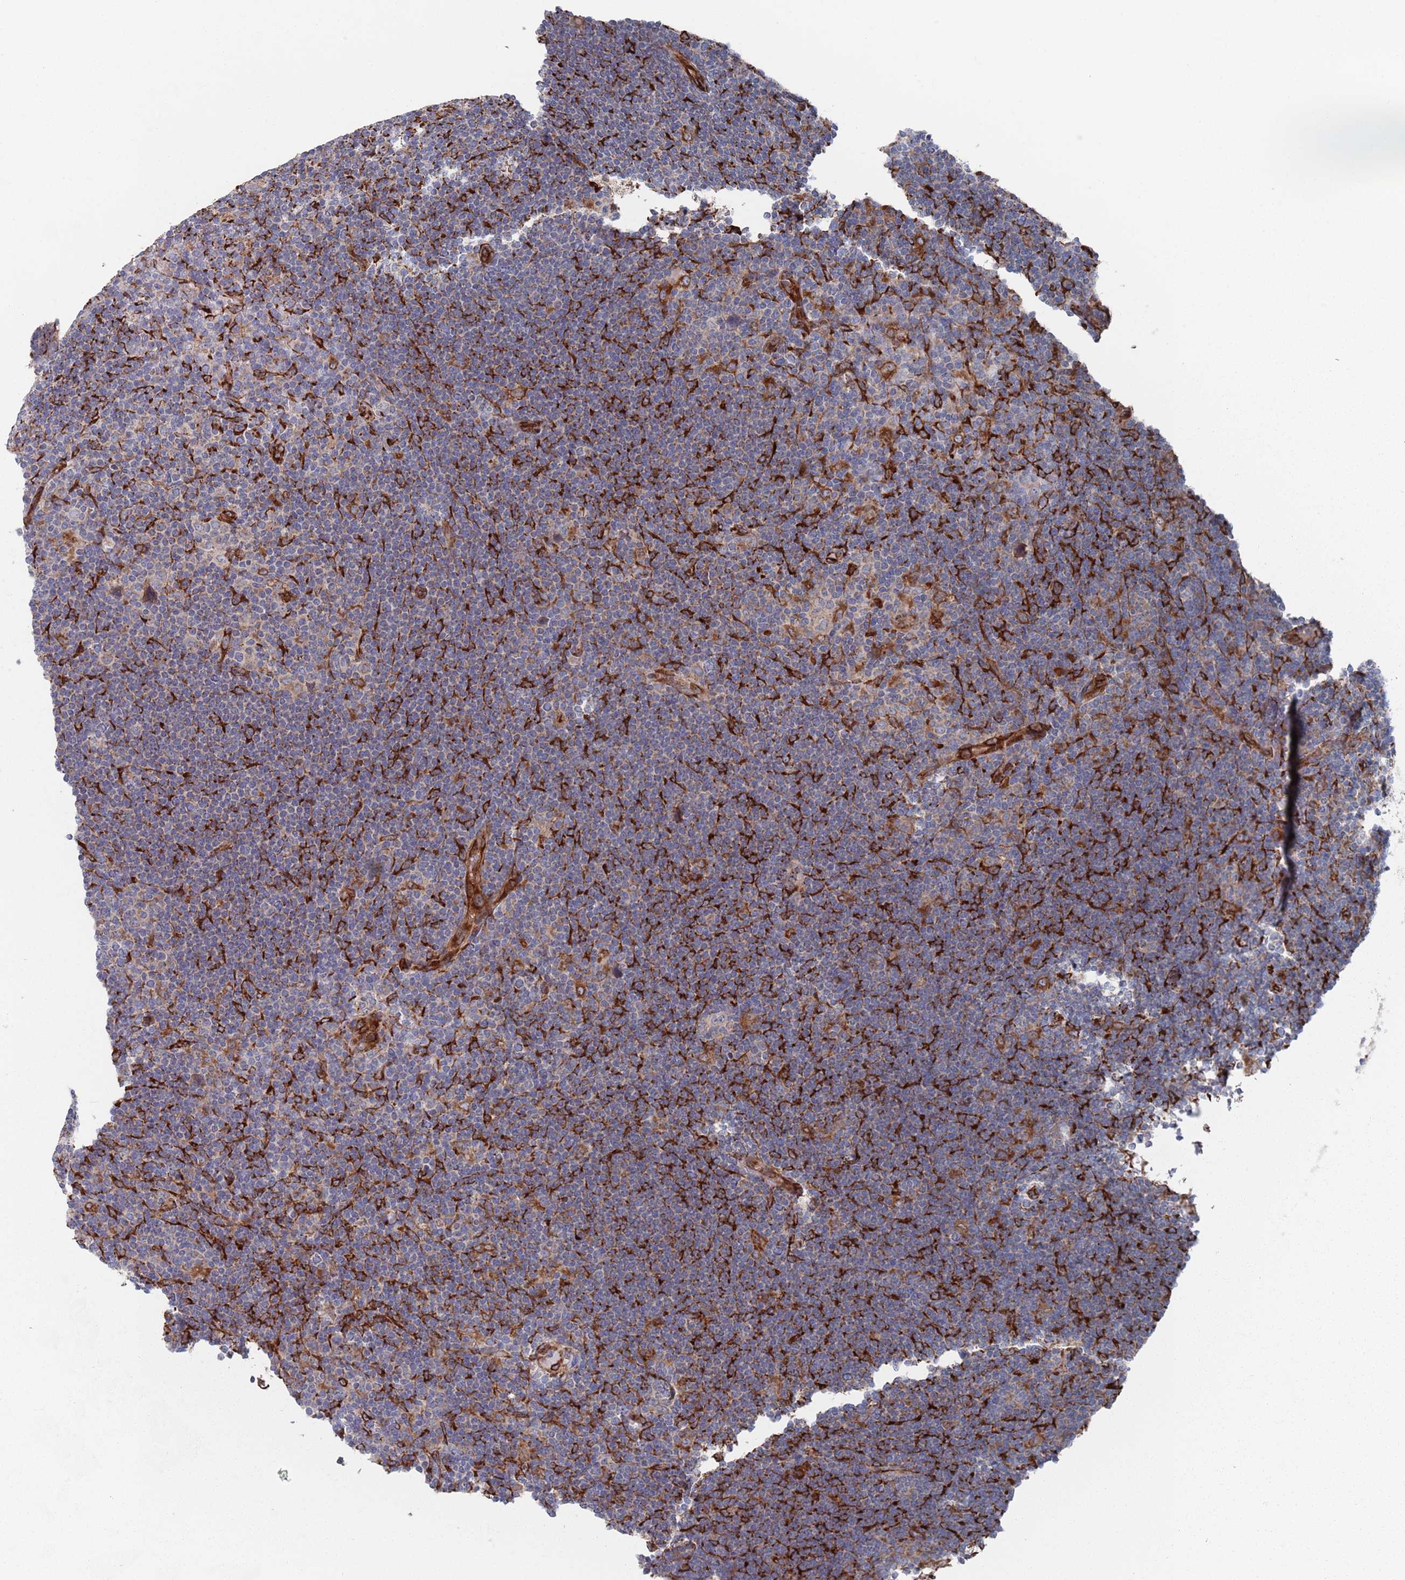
{"staining": {"intensity": "negative", "quantity": "none", "location": "none"}, "tissue": "lymphoma", "cell_type": "Tumor cells", "image_type": "cancer", "snomed": [{"axis": "morphology", "description": "Hodgkin's disease, NOS"}, {"axis": "topography", "description": "Lymph node"}], "caption": "This is an IHC histopathology image of lymphoma. There is no expression in tumor cells.", "gene": "CCDC106", "patient": {"sex": "female", "age": 57}}